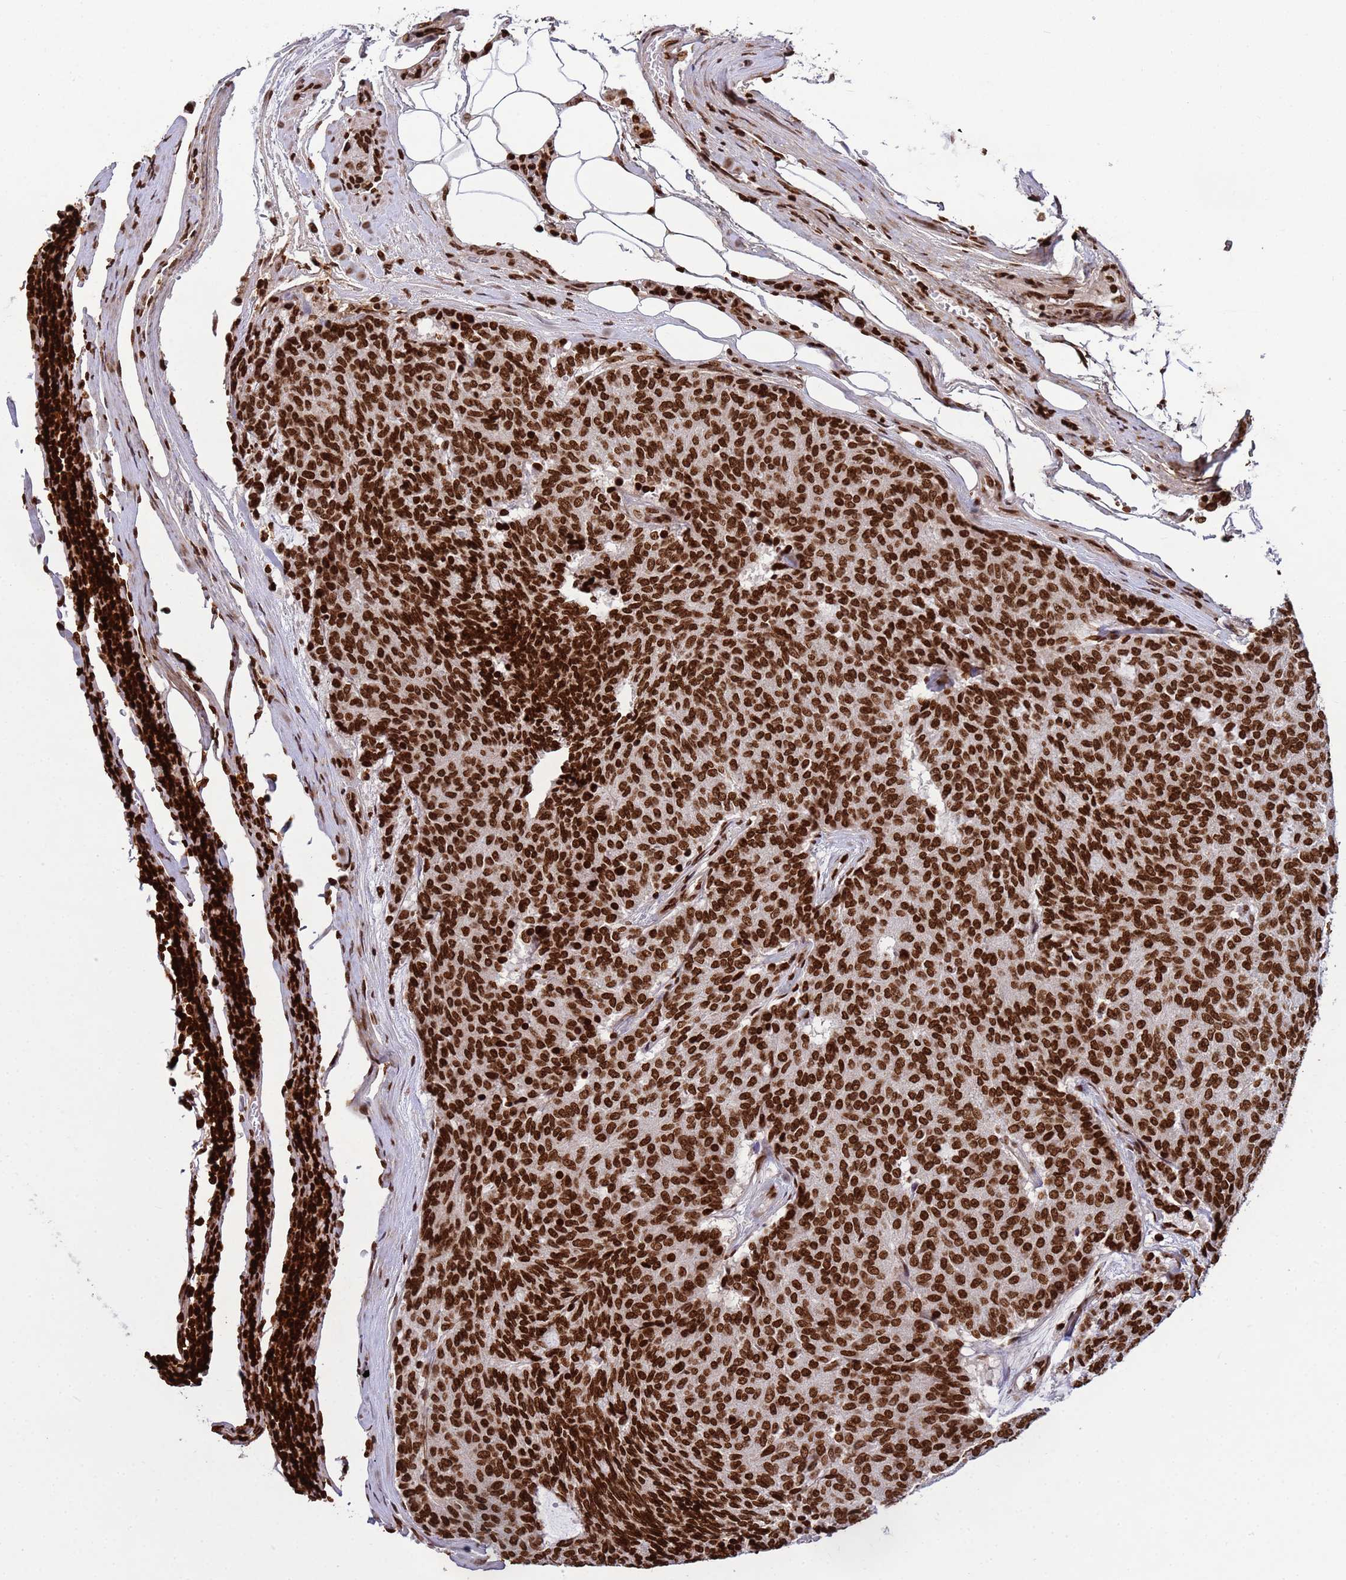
{"staining": {"intensity": "strong", "quantity": ">75%", "location": "nuclear"}, "tissue": "carcinoid", "cell_type": "Tumor cells", "image_type": "cancer", "snomed": [{"axis": "morphology", "description": "Carcinoid, malignant, NOS"}, {"axis": "topography", "description": "Pancreas"}], "caption": "IHC (DAB) staining of human carcinoid displays strong nuclear protein expression in about >75% of tumor cells. The staining is performed using DAB brown chromogen to label protein expression. The nuclei are counter-stained blue using hematoxylin.", "gene": "H3-3B", "patient": {"sex": "female", "age": 54}}